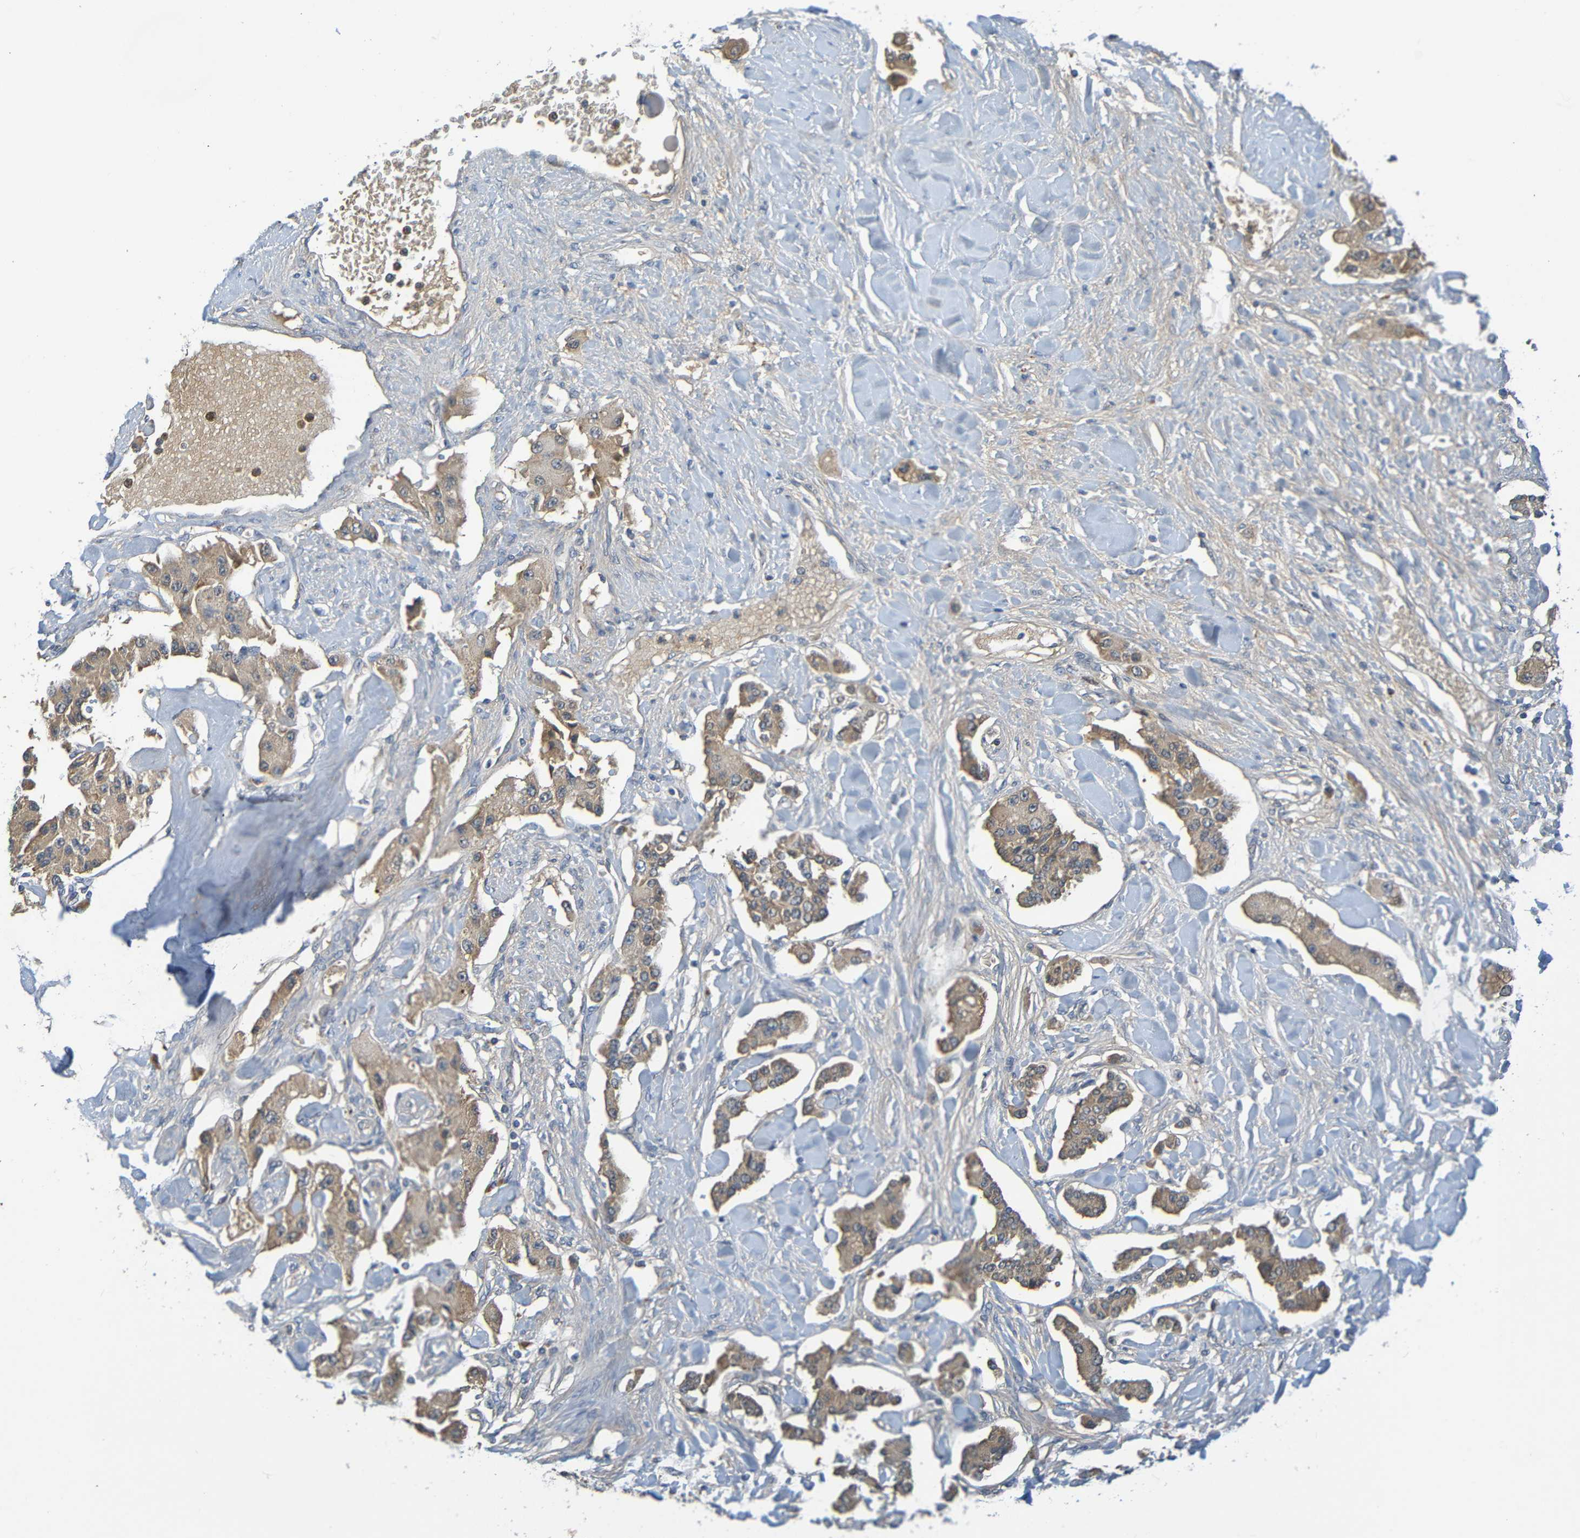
{"staining": {"intensity": "moderate", "quantity": ">75%", "location": "cytoplasmic/membranous"}, "tissue": "carcinoid", "cell_type": "Tumor cells", "image_type": "cancer", "snomed": [{"axis": "morphology", "description": "Carcinoid, malignant, NOS"}, {"axis": "topography", "description": "Pancreas"}], "caption": "The immunohistochemical stain labels moderate cytoplasmic/membranous staining in tumor cells of carcinoid tissue. (Brightfield microscopy of DAB IHC at high magnification).", "gene": "C1QA", "patient": {"sex": "male", "age": 41}}